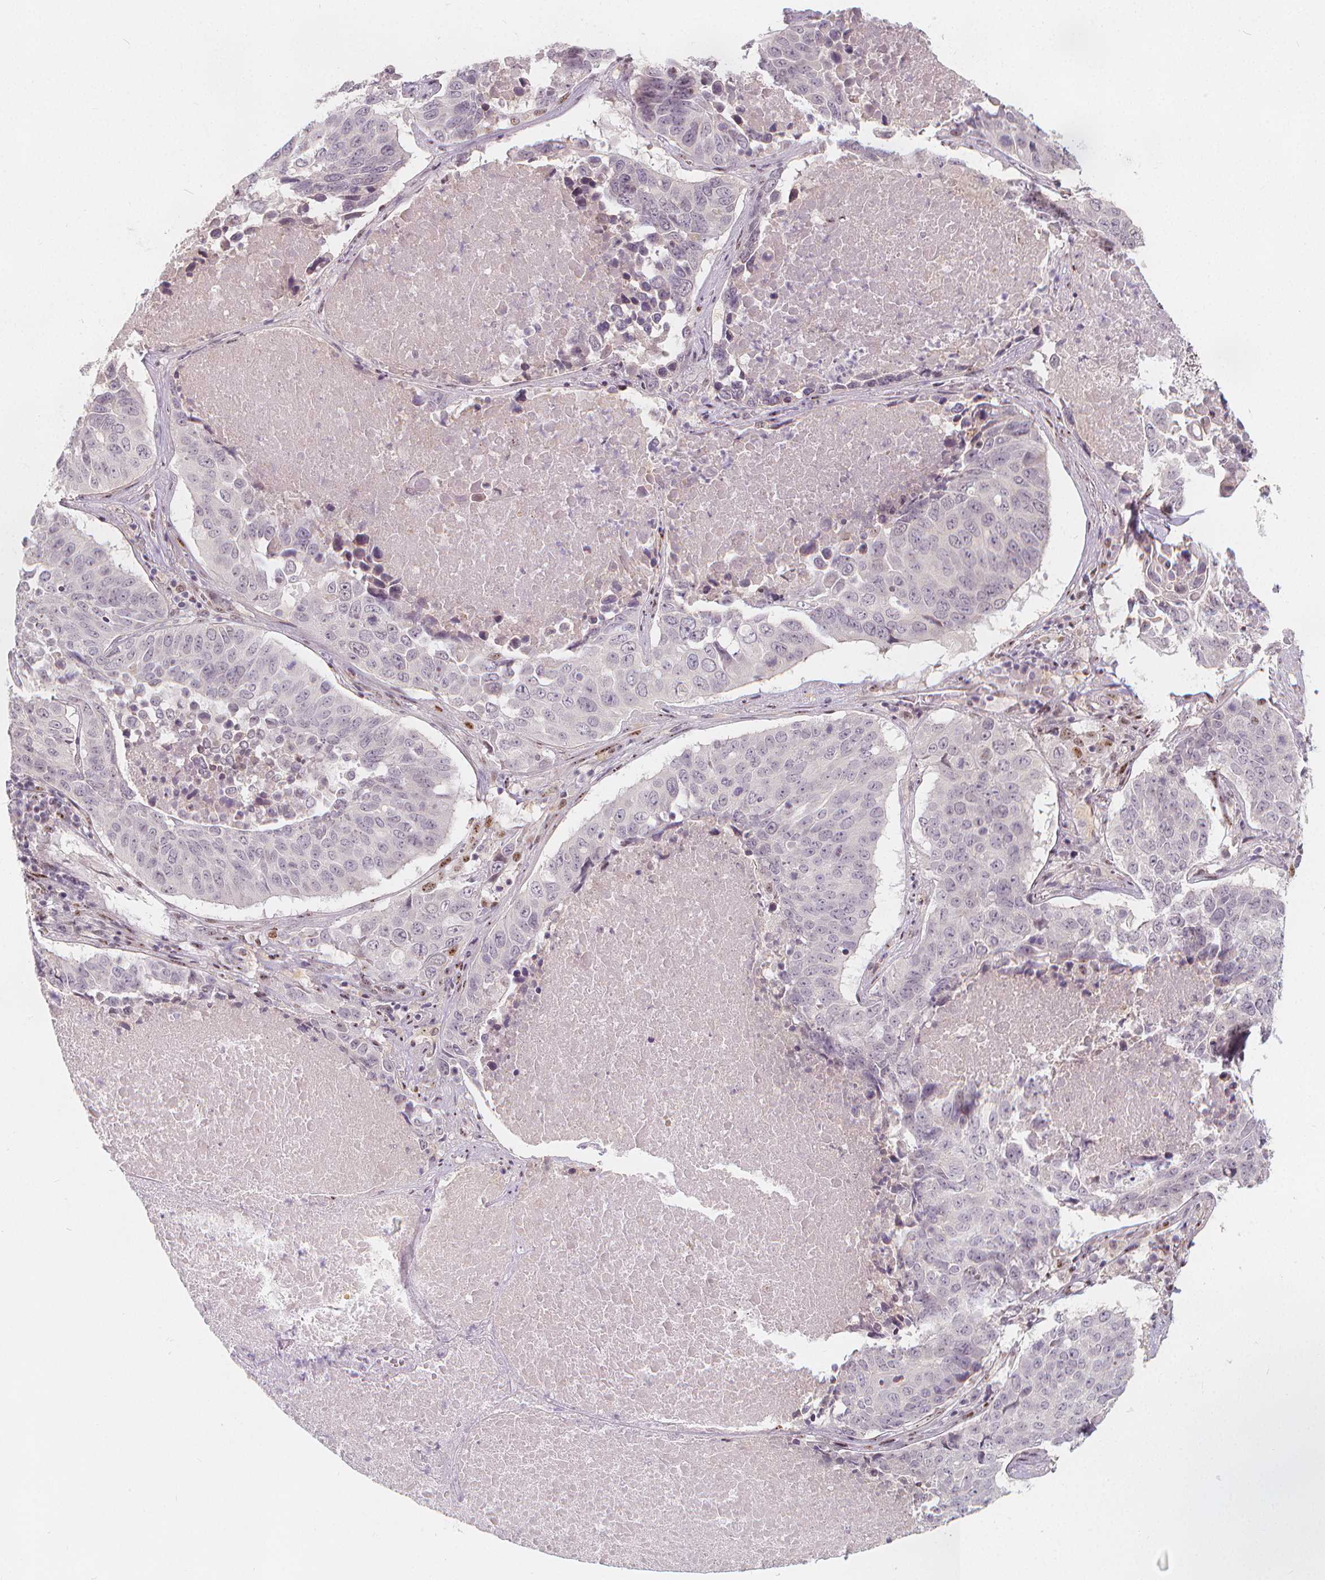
{"staining": {"intensity": "negative", "quantity": "none", "location": "none"}, "tissue": "lung cancer", "cell_type": "Tumor cells", "image_type": "cancer", "snomed": [{"axis": "morphology", "description": "Normal tissue, NOS"}, {"axis": "morphology", "description": "Squamous cell carcinoma, NOS"}, {"axis": "topography", "description": "Bronchus"}, {"axis": "topography", "description": "Lung"}], "caption": "Lung cancer (squamous cell carcinoma) stained for a protein using immunohistochemistry demonstrates no expression tumor cells.", "gene": "DRC3", "patient": {"sex": "male", "age": 64}}